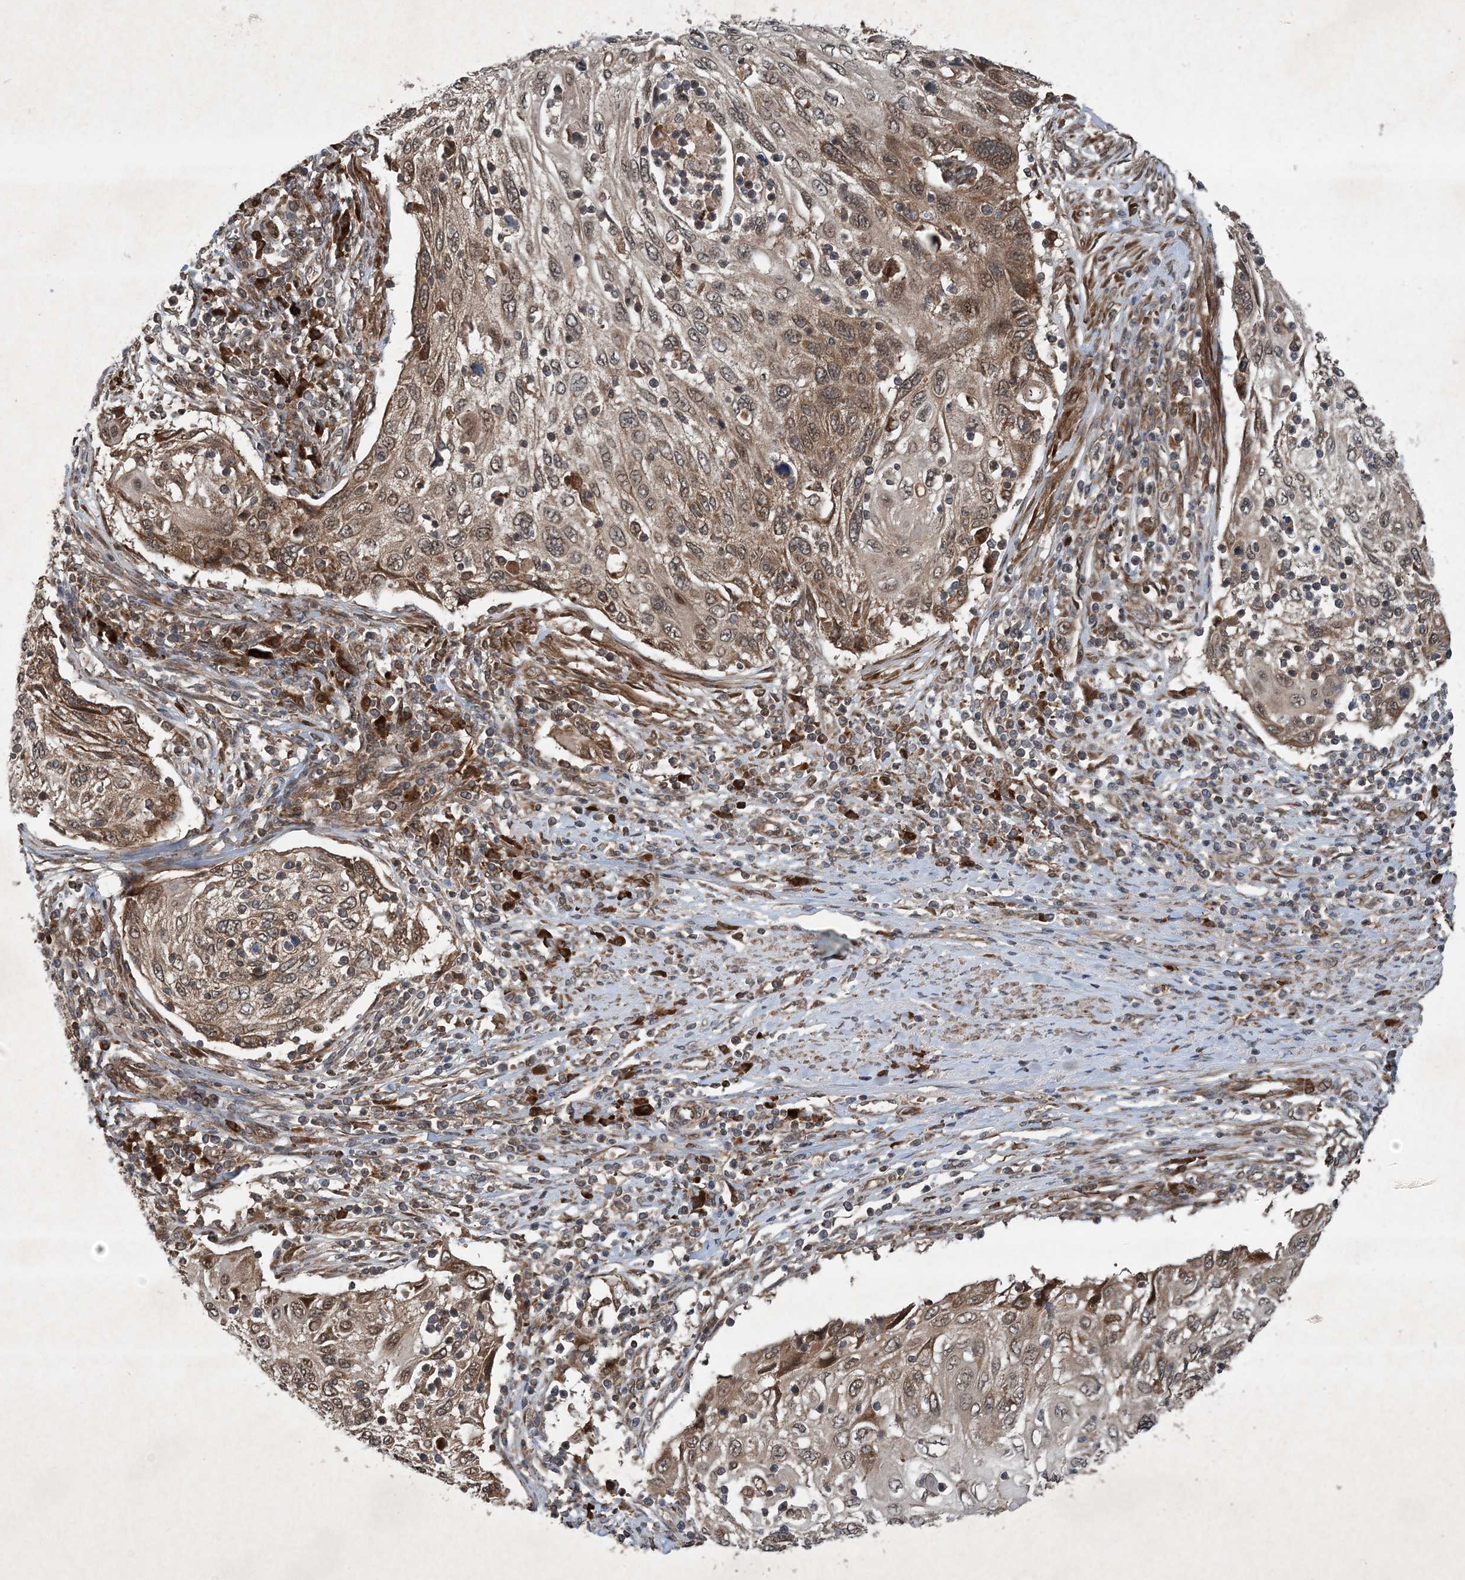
{"staining": {"intensity": "moderate", "quantity": ">75%", "location": "cytoplasmic/membranous"}, "tissue": "cervical cancer", "cell_type": "Tumor cells", "image_type": "cancer", "snomed": [{"axis": "morphology", "description": "Squamous cell carcinoma, NOS"}, {"axis": "topography", "description": "Cervix"}], "caption": "Immunohistochemical staining of human cervical squamous cell carcinoma reveals medium levels of moderate cytoplasmic/membranous protein staining in about >75% of tumor cells.", "gene": "GNG5", "patient": {"sex": "female", "age": 70}}